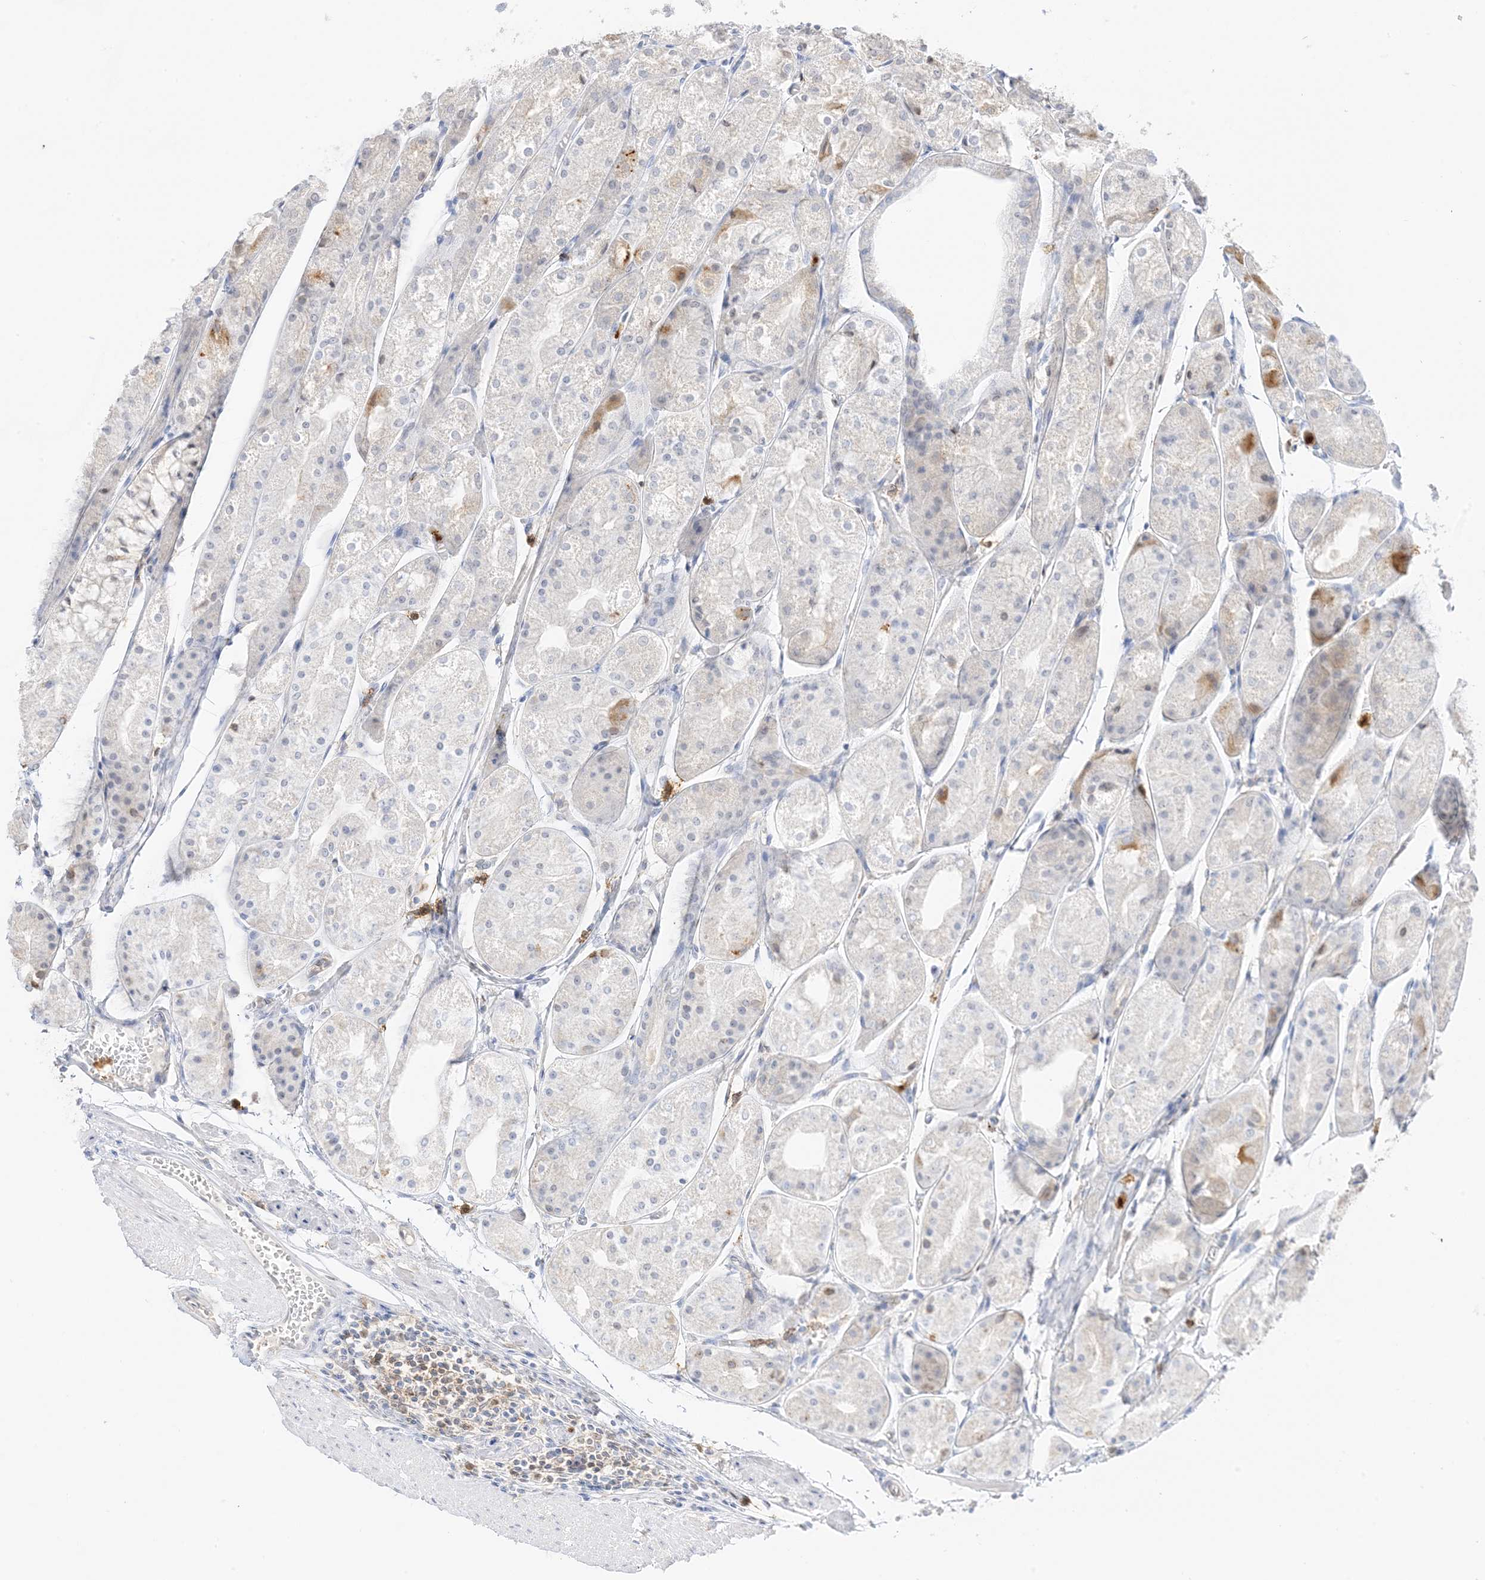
{"staining": {"intensity": "negative", "quantity": "none", "location": "none"}, "tissue": "stomach", "cell_type": "Glandular cells", "image_type": "normal", "snomed": [{"axis": "morphology", "description": "Normal tissue, NOS"}, {"axis": "topography", "description": "Stomach, upper"}], "caption": "Immunohistochemistry micrograph of unremarkable stomach: stomach stained with DAB (3,3'-diaminobenzidine) exhibits no significant protein staining in glandular cells.", "gene": "GCA", "patient": {"sex": "male", "age": 72}}